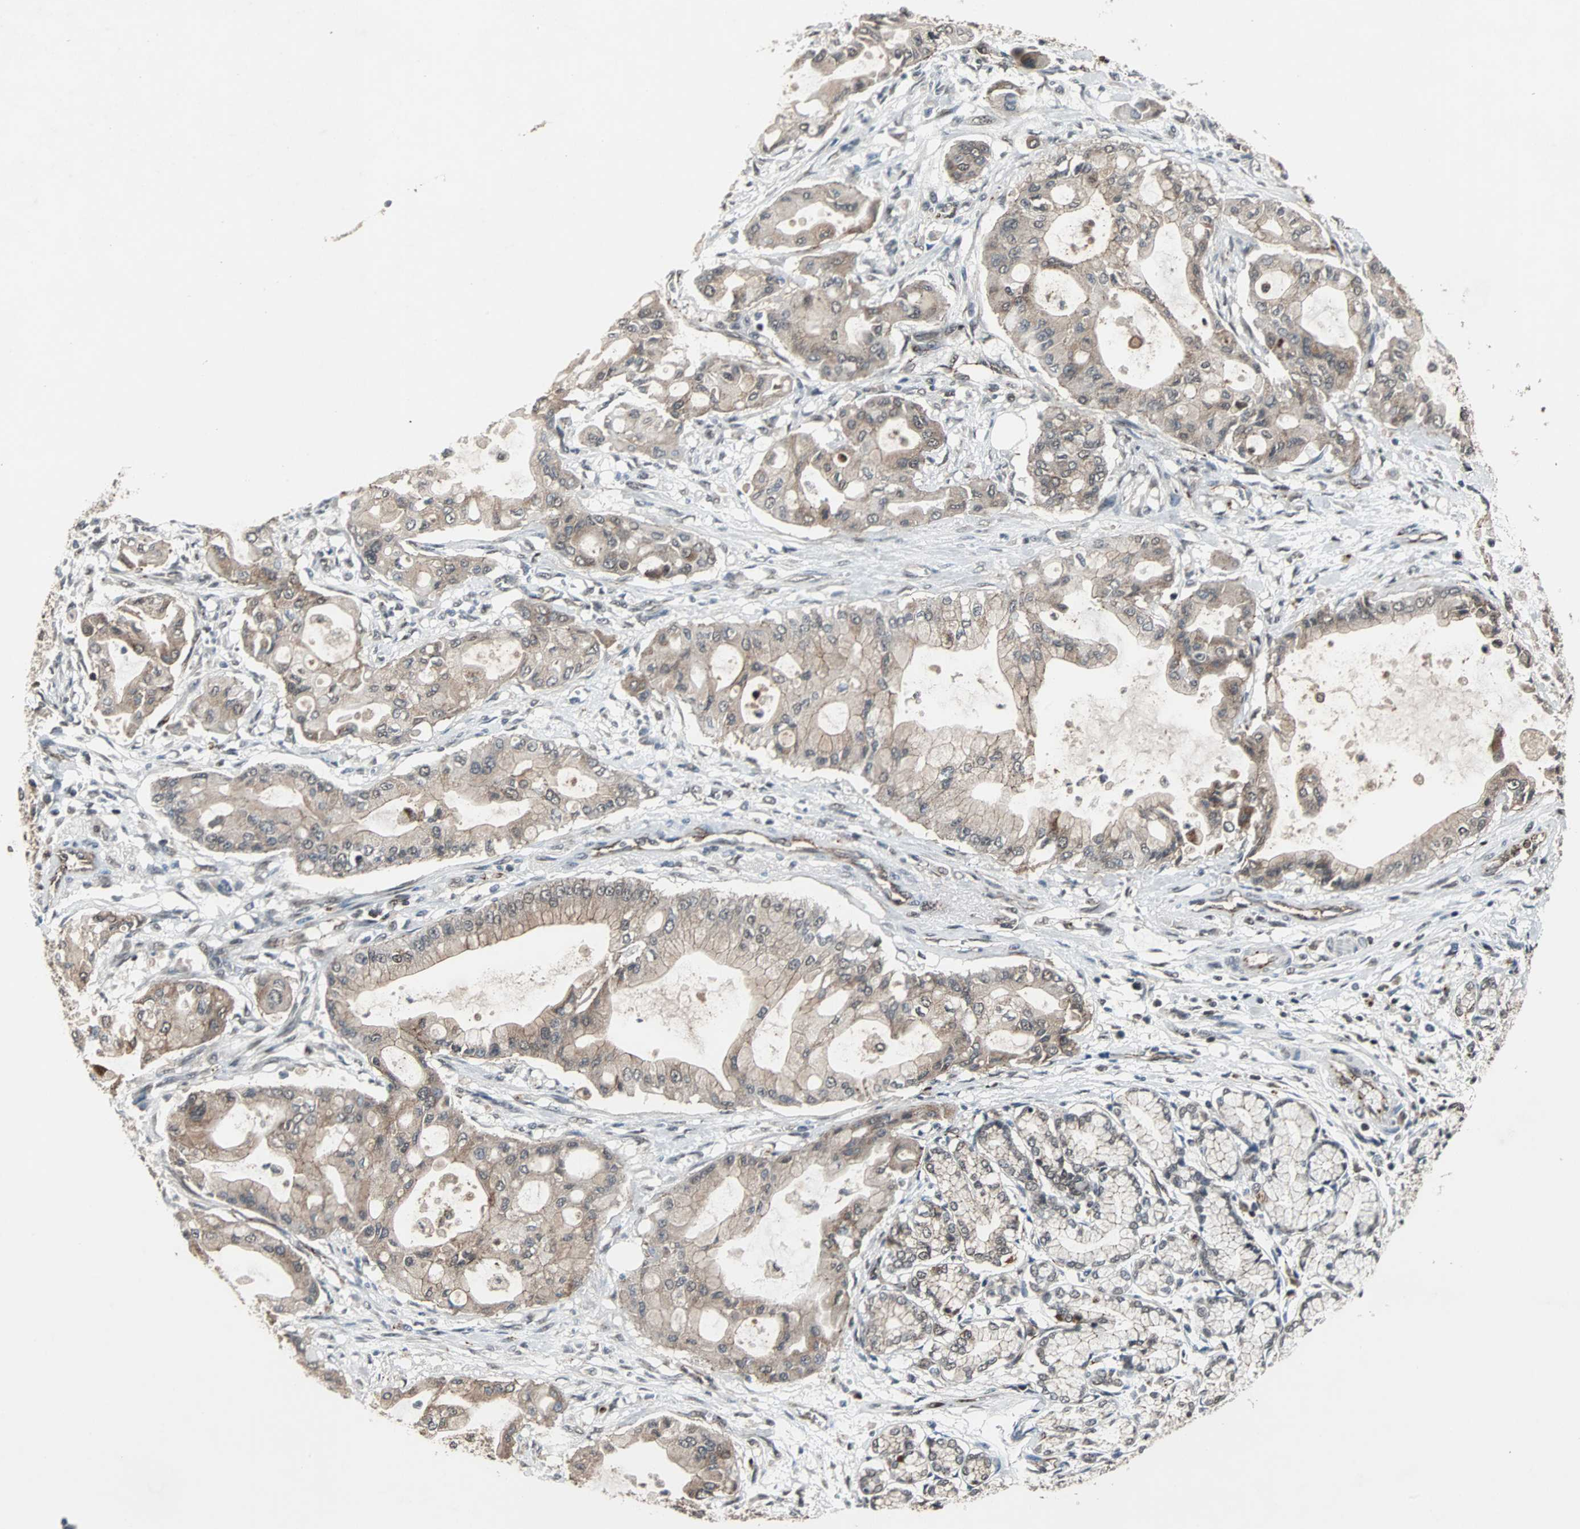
{"staining": {"intensity": "moderate", "quantity": ">75%", "location": "cytoplasmic/membranous"}, "tissue": "pancreatic cancer", "cell_type": "Tumor cells", "image_type": "cancer", "snomed": [{"axis": "morphology", "description": "Adenocarcinoma, NOS"}, {"axis": "morphology", "description": "Adenocarcinoma, metastatic, NOS"}, {"axis": "topography", "description": "Lymph node"}, {"axis": "topography", "description": "Pancreas"}, {"axis": "topography", "description": "Duodenum"}], "caption": "The immunohistochemical stain highlights moderate cytoplasmic/membranous positivity in tumor cells of pancreatic cancer tissue.", "gene": "LSR", "patient": {"sex": "female", "age": 64}}